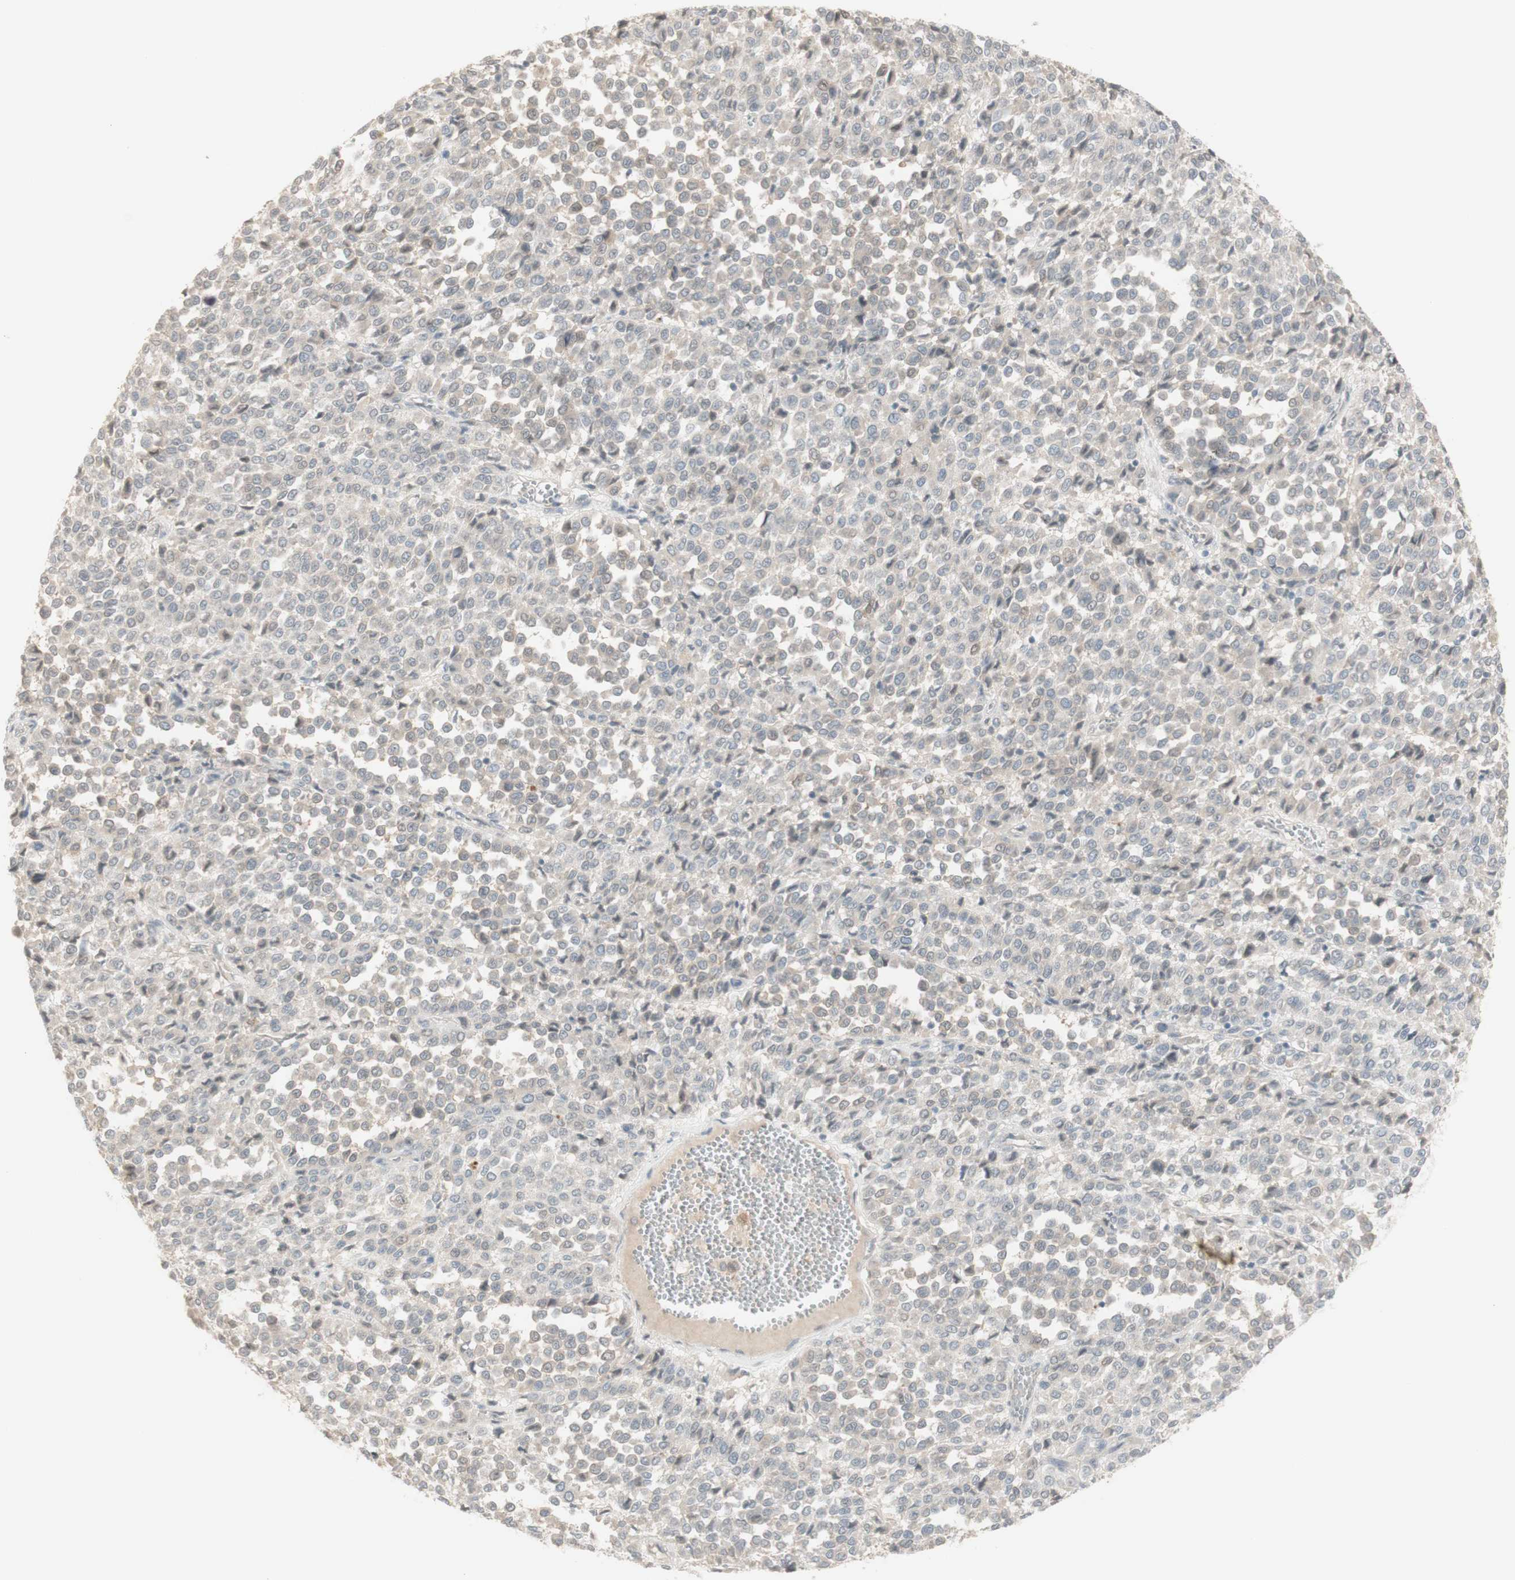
{"staining": {"intensity": "negative", "quantity": "none", "location": "none"}, "tissue": "melanoma", "cell_type": "Tumor cells", "image_type": "cancer", "snomed": [{"axis": "morphology", "description": "Malignant melanoma, Metastatic site"}, {"axis": "topography", "description": "Pancreas"}], "caption": "High power microscopy histopathology image of an IHC image of melanoma, revealing no significant expression in tumor cells. (IHC, brightfield microscopy, high magnification).", "gene": "PLCD4", "patient": {"sex": "female", "age": 30}}